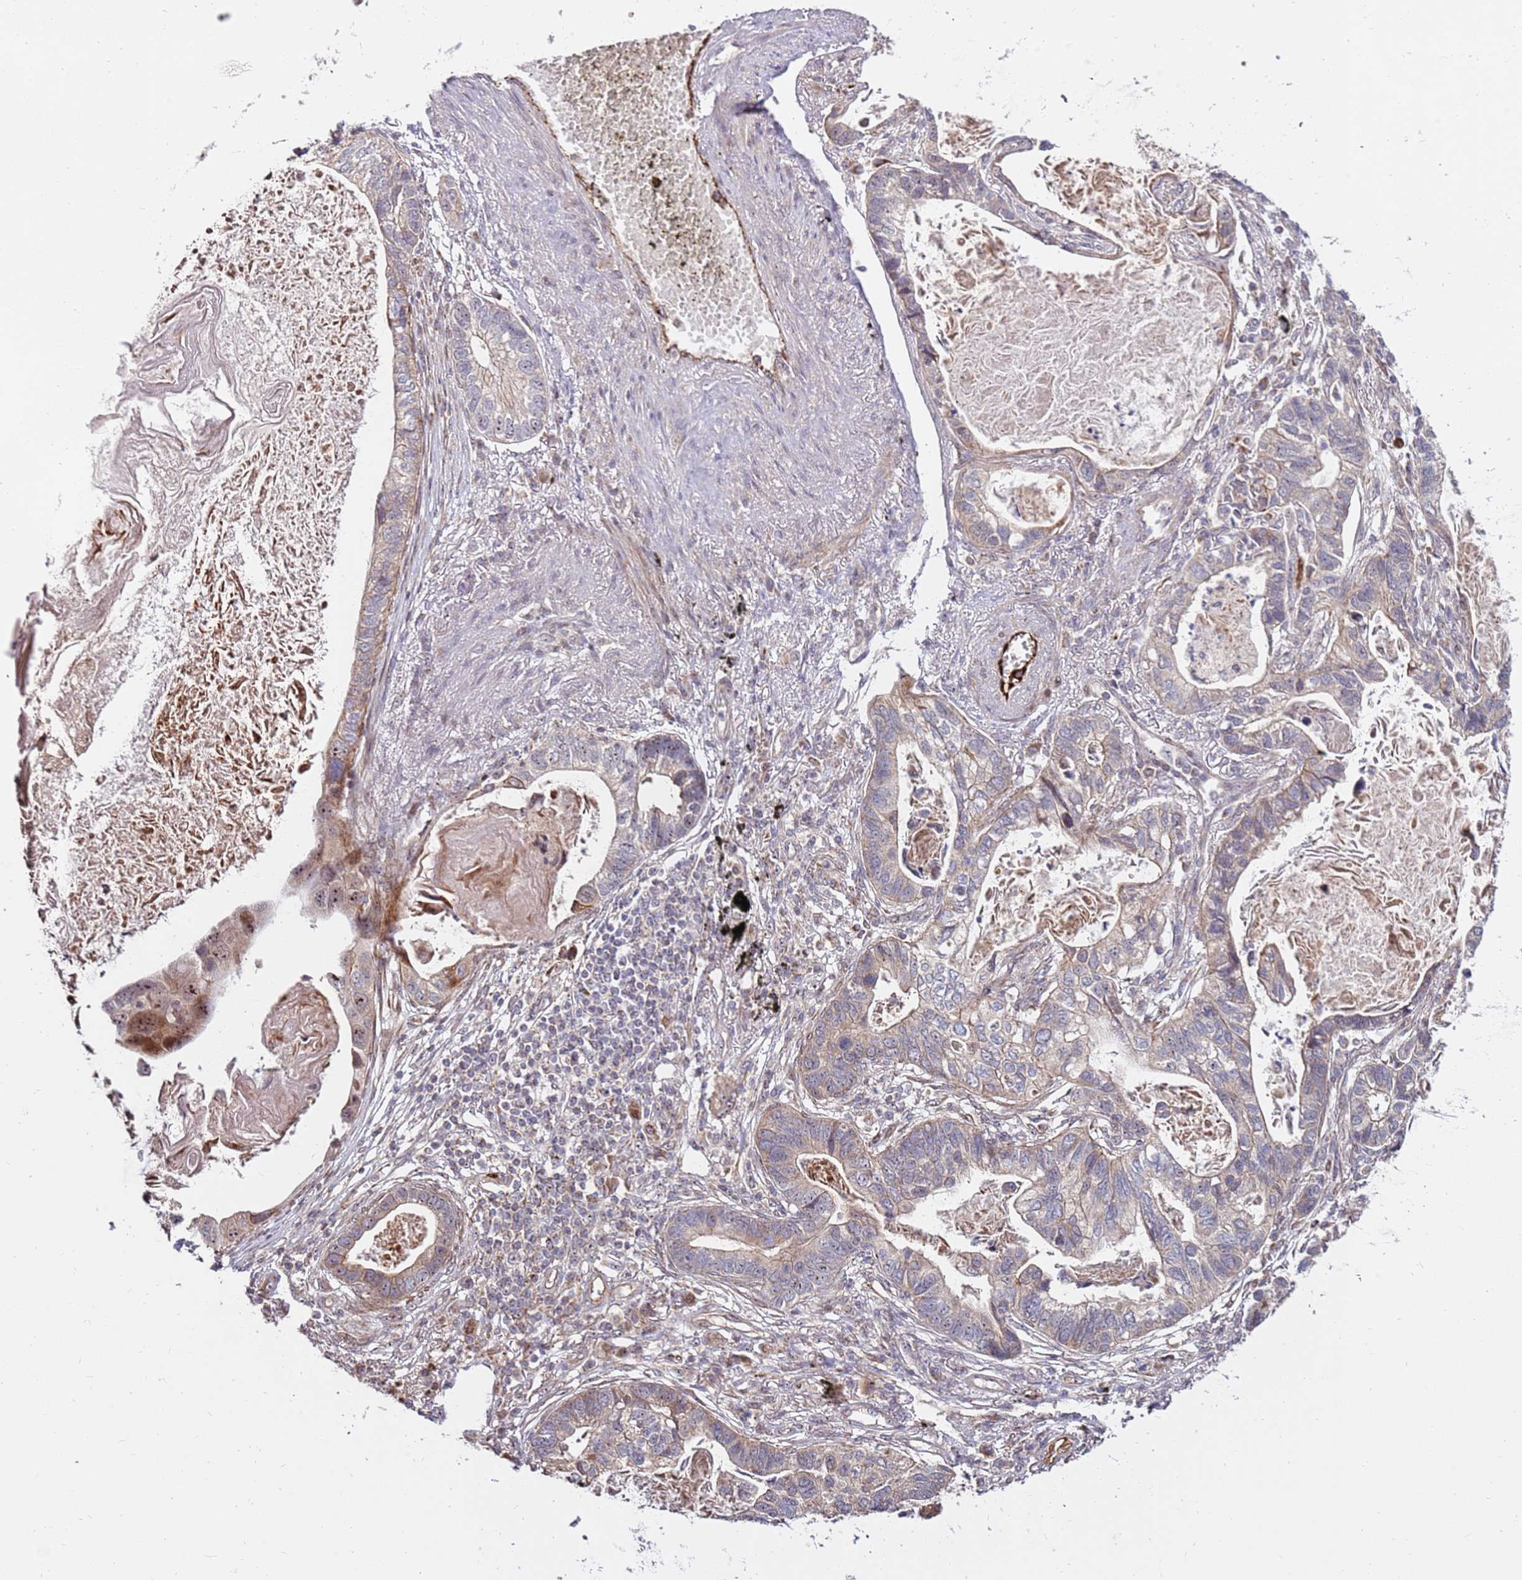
{"staining": {"intensity": "moderate", "quantity": "<25%", "location": "cytoplasmic/membranous,nuclear"}, "tissue": "lung cancer", "cell_type": "Tumor cells", "image_type": "cancer", "snomed": [{"axis": "morphology", "description": "Adenocarcinoma, NOS"}, {"axis": "topography", "description": "Lung"}], "caption": "Lung cancer was stained to show a protein in brown. There is low levels of moderate cytoplasmic/membranous and nuclear staining in approximately <25% of tumor cells.", "gene": "KIF25", "patient": {"sex": "male", "age": 67}}